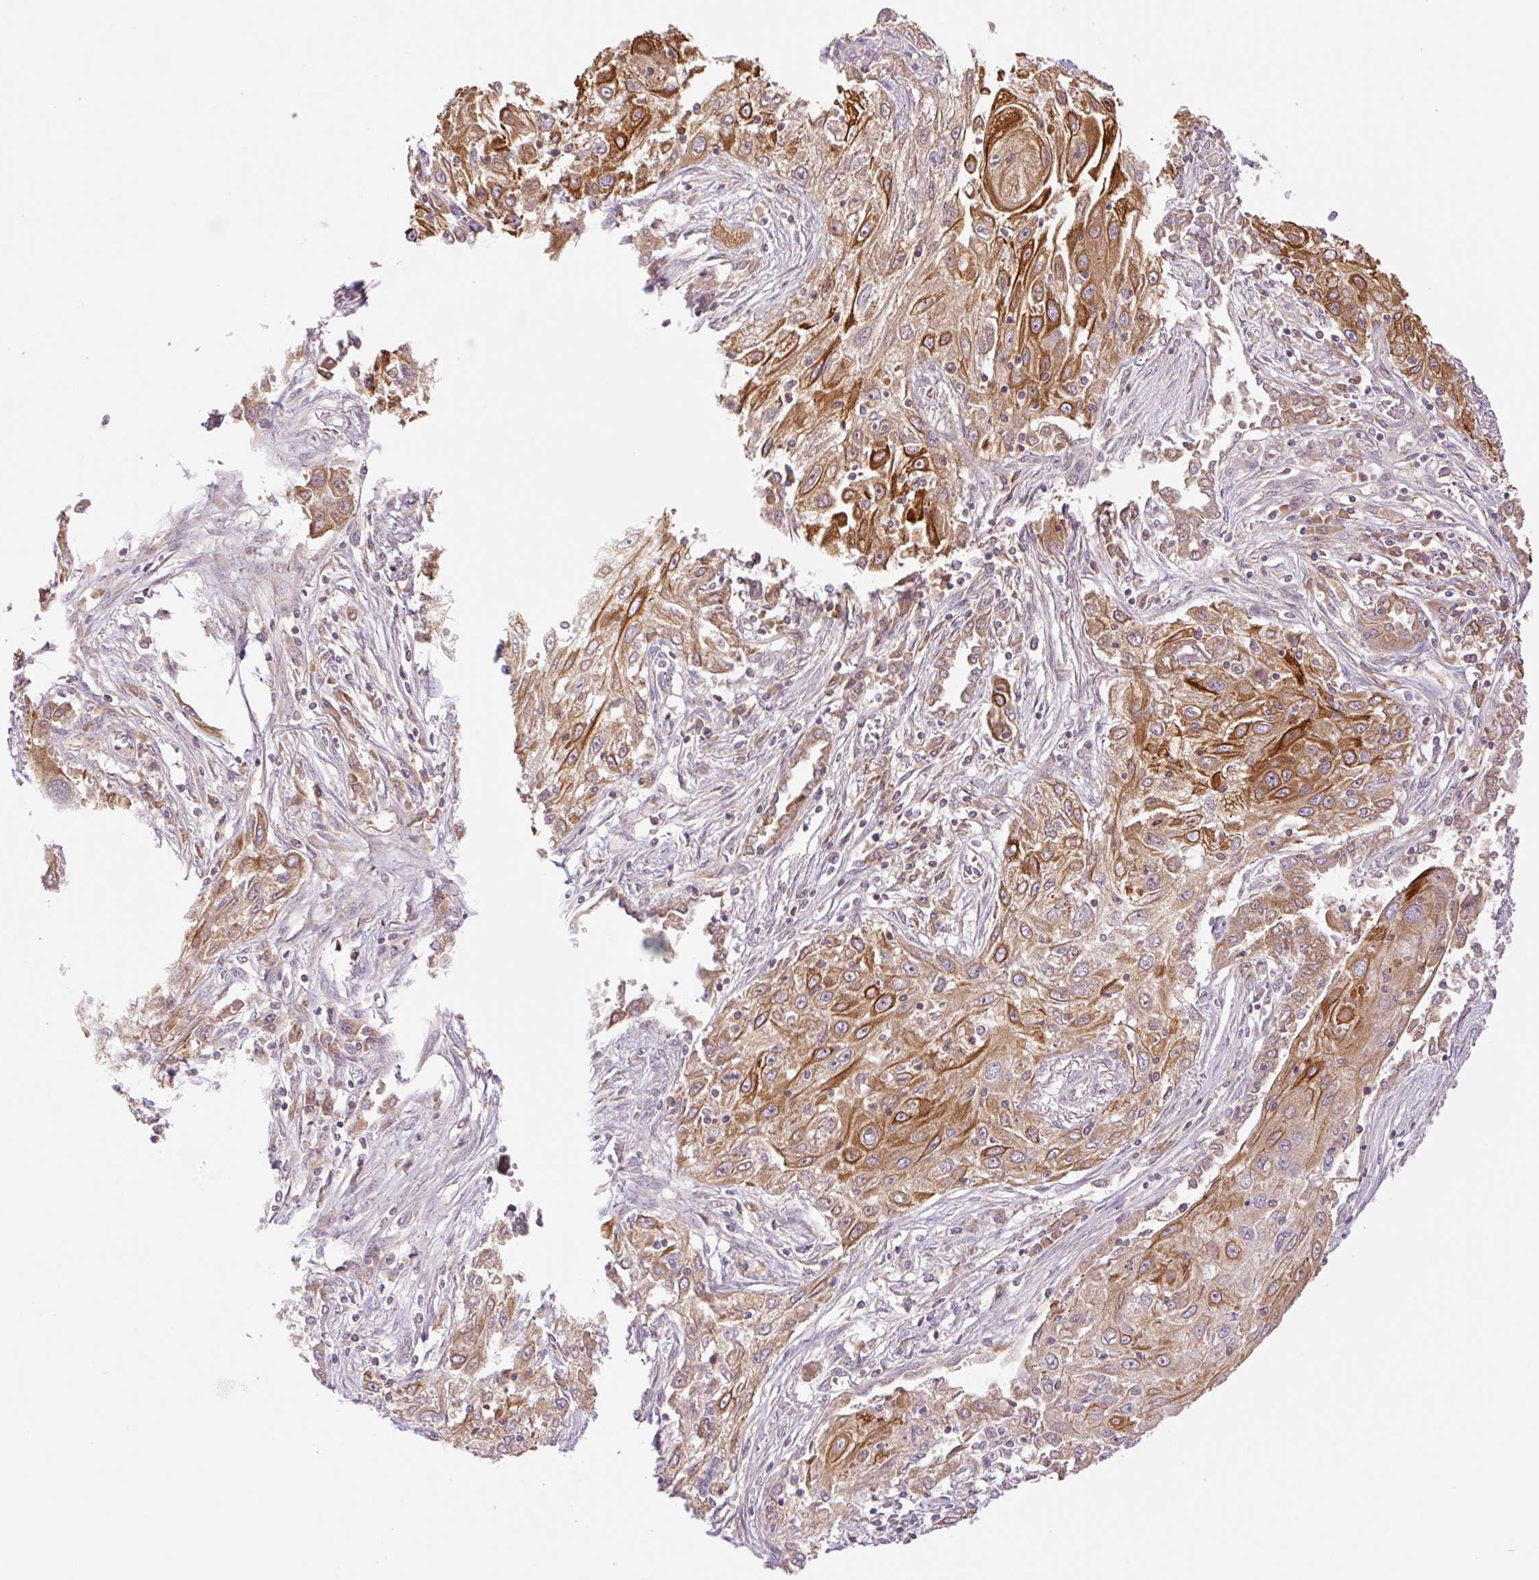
{"staining": {"intensity": "strong", "quantity": ">75%", "location": "cytoplasmic/membranous"}, "tissue": "lung cancer", "cell_type": "Tumor cells", "image_type": "cancer", "snomed": [{"axis": "morphology", "description": "Squamous cell carcinoma, NOS"}, {"axis": "topography", "description": "Lung"}], "caption": "IHC histopathology image of neoplastic tissue: lung squamous cell carcinoma stained using immunohistochemistry exhibits high levels of strong protein expression localized specifically in the cytoplasmic/membranous of tumor cells, appearing as a cytoplasmic/membranous brown color.", "gene": "YJU2B", "patient": {"sex": "female", "age": 69}}